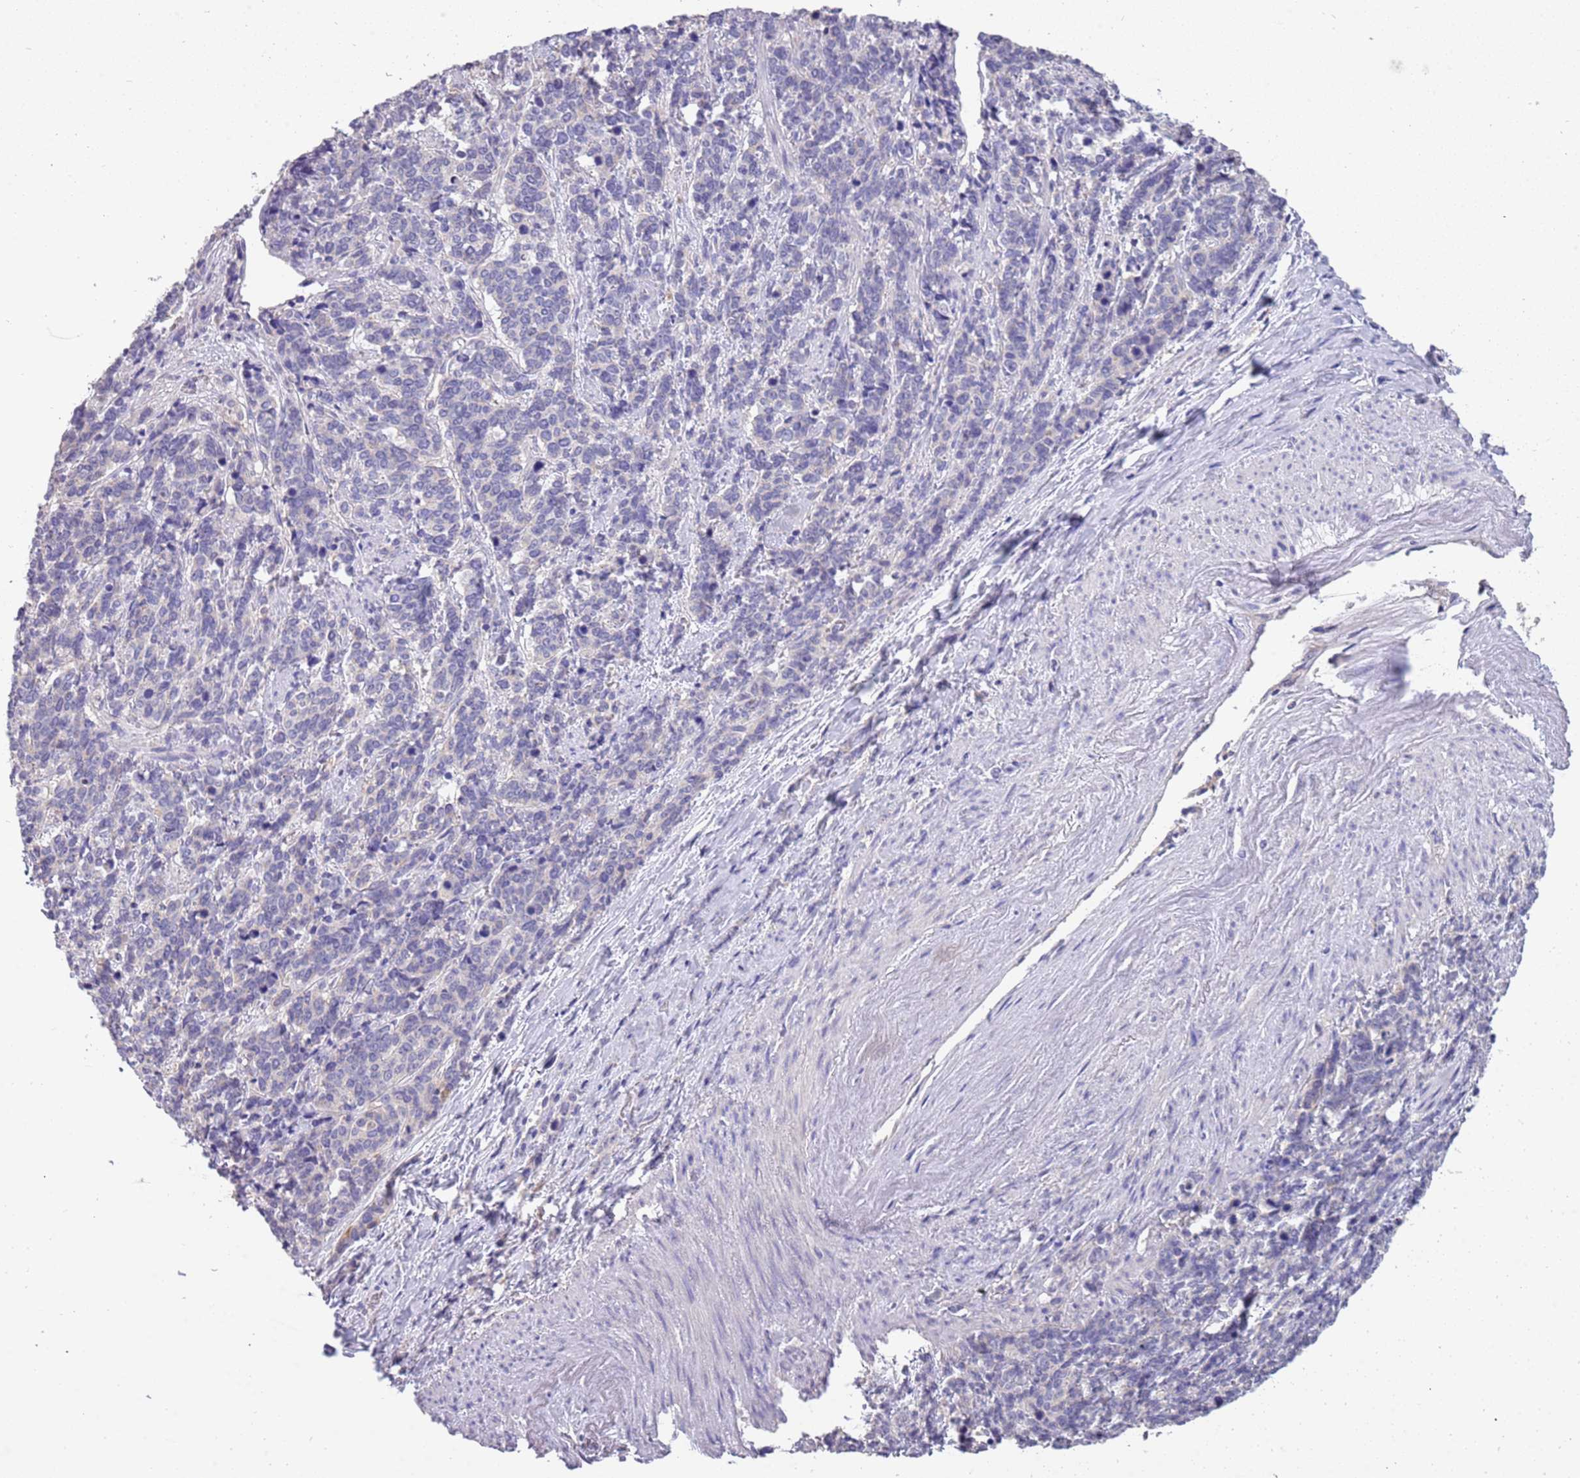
{"staining": {"intensity": "negative", "quantity": "none", "location": "none"}, "tissue": "cervical cancer", "cell_type": "Tumor cells", "image_type": "cancer", "snomed": [{"axis": "morphology", "description": "Squamous cell carcinoma, NOS"}, {"axis": "topography", "description": "Cervix"}], "caption": "There is no significant staining in tumor cells of cervical squamous cell carcinoma. The staining is performed using DAB (3,3'-diaminobenzidine) brown chromogen with nuclei counter-stained in using hematoxylin.", "gene": "RHCG", "patient": {"sex": "female", "age": 60}}